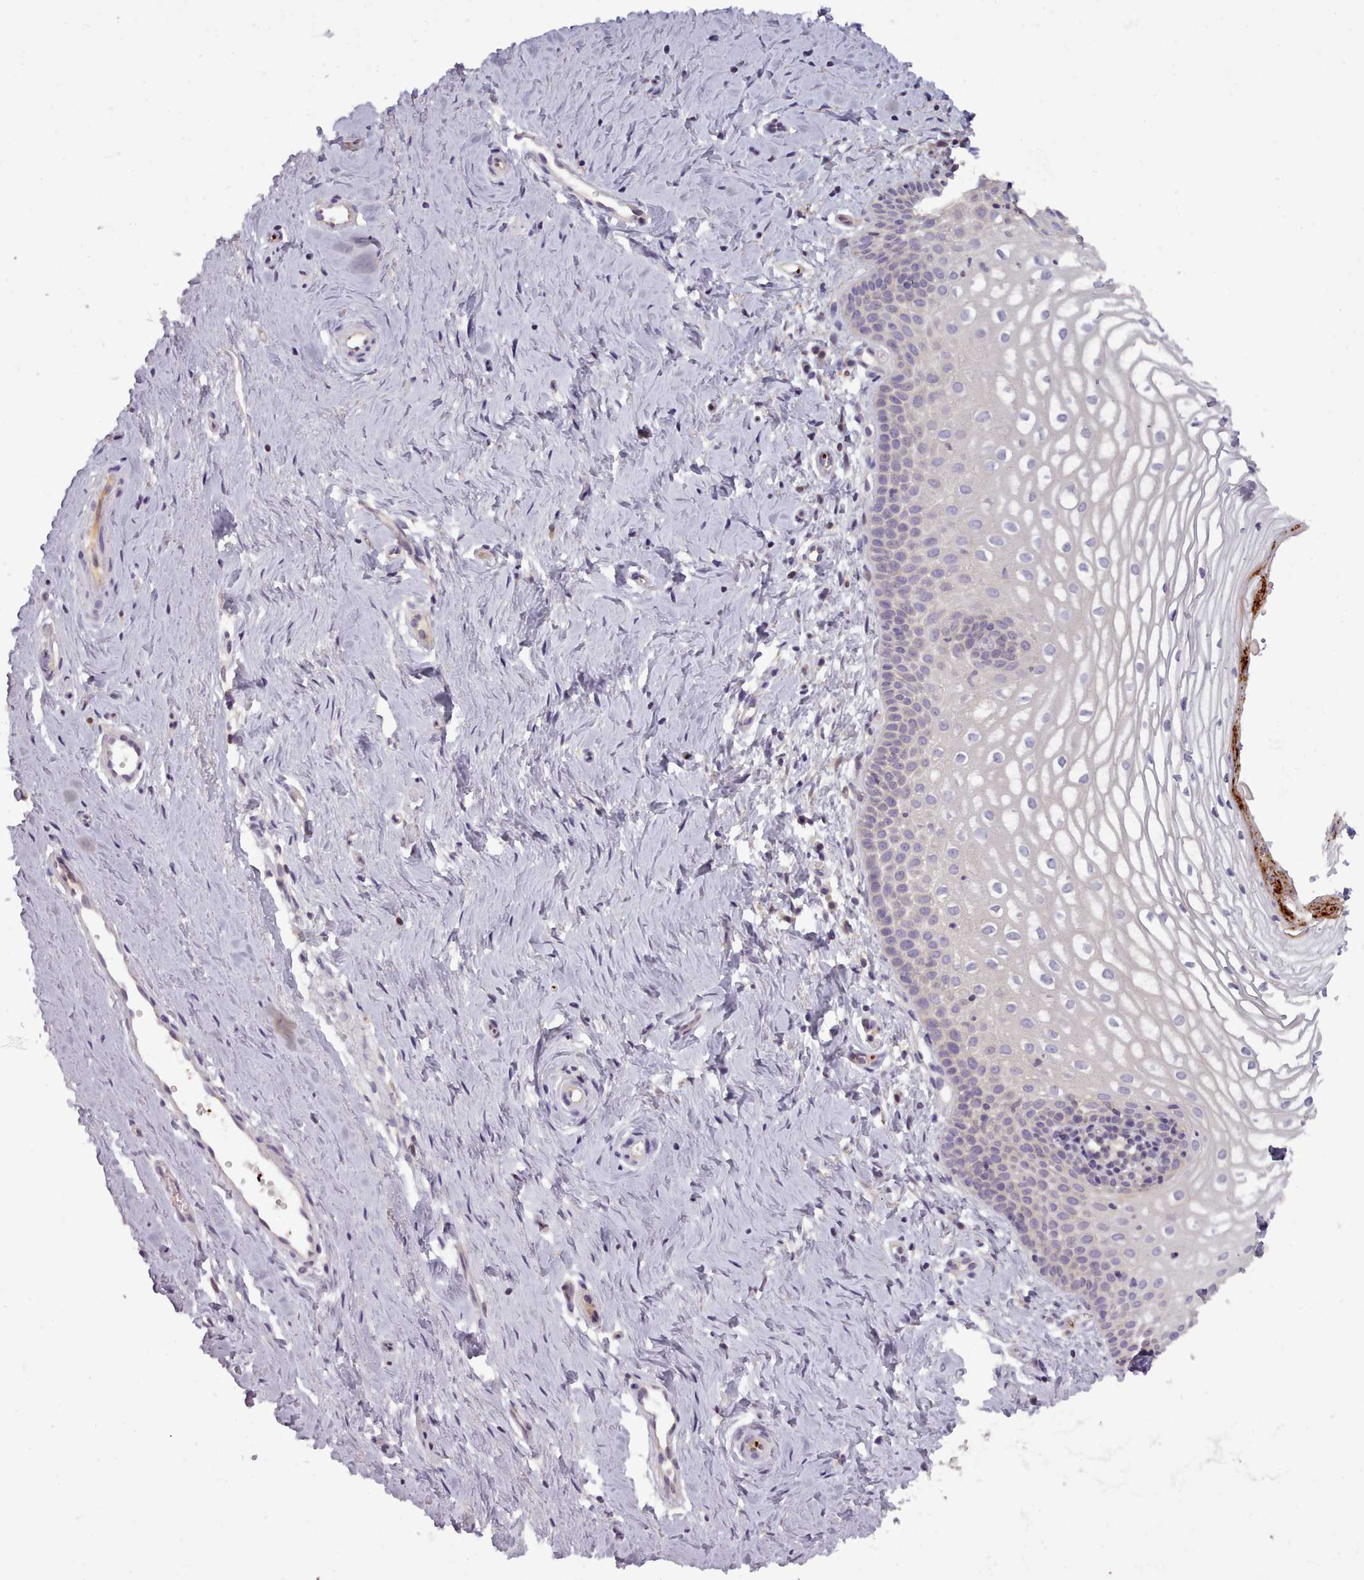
{"staining": {"intensity": "negative", "quantity": "none", "location": "none"}, "tissue": "vagina", "cell_type": "Squamous epithelial cells", "image_type": "normal", "snomed": [{"axis": "morphology", "description": "Normal tissue, NOS"}, {"axis": "topography", "description": "Vagina"}], "caption": "Immunohistochemistry micrograph of normal vagina: vagina stained with DAB (3,3'-diaminobenzidine) demonstrates no significant protein staining in squamous epithelial cells. (DAB IHC visualized using brightfield microscopy, high magnification).", "gene": "NDST2", "patient": {"sex": "female", "age": 56}}